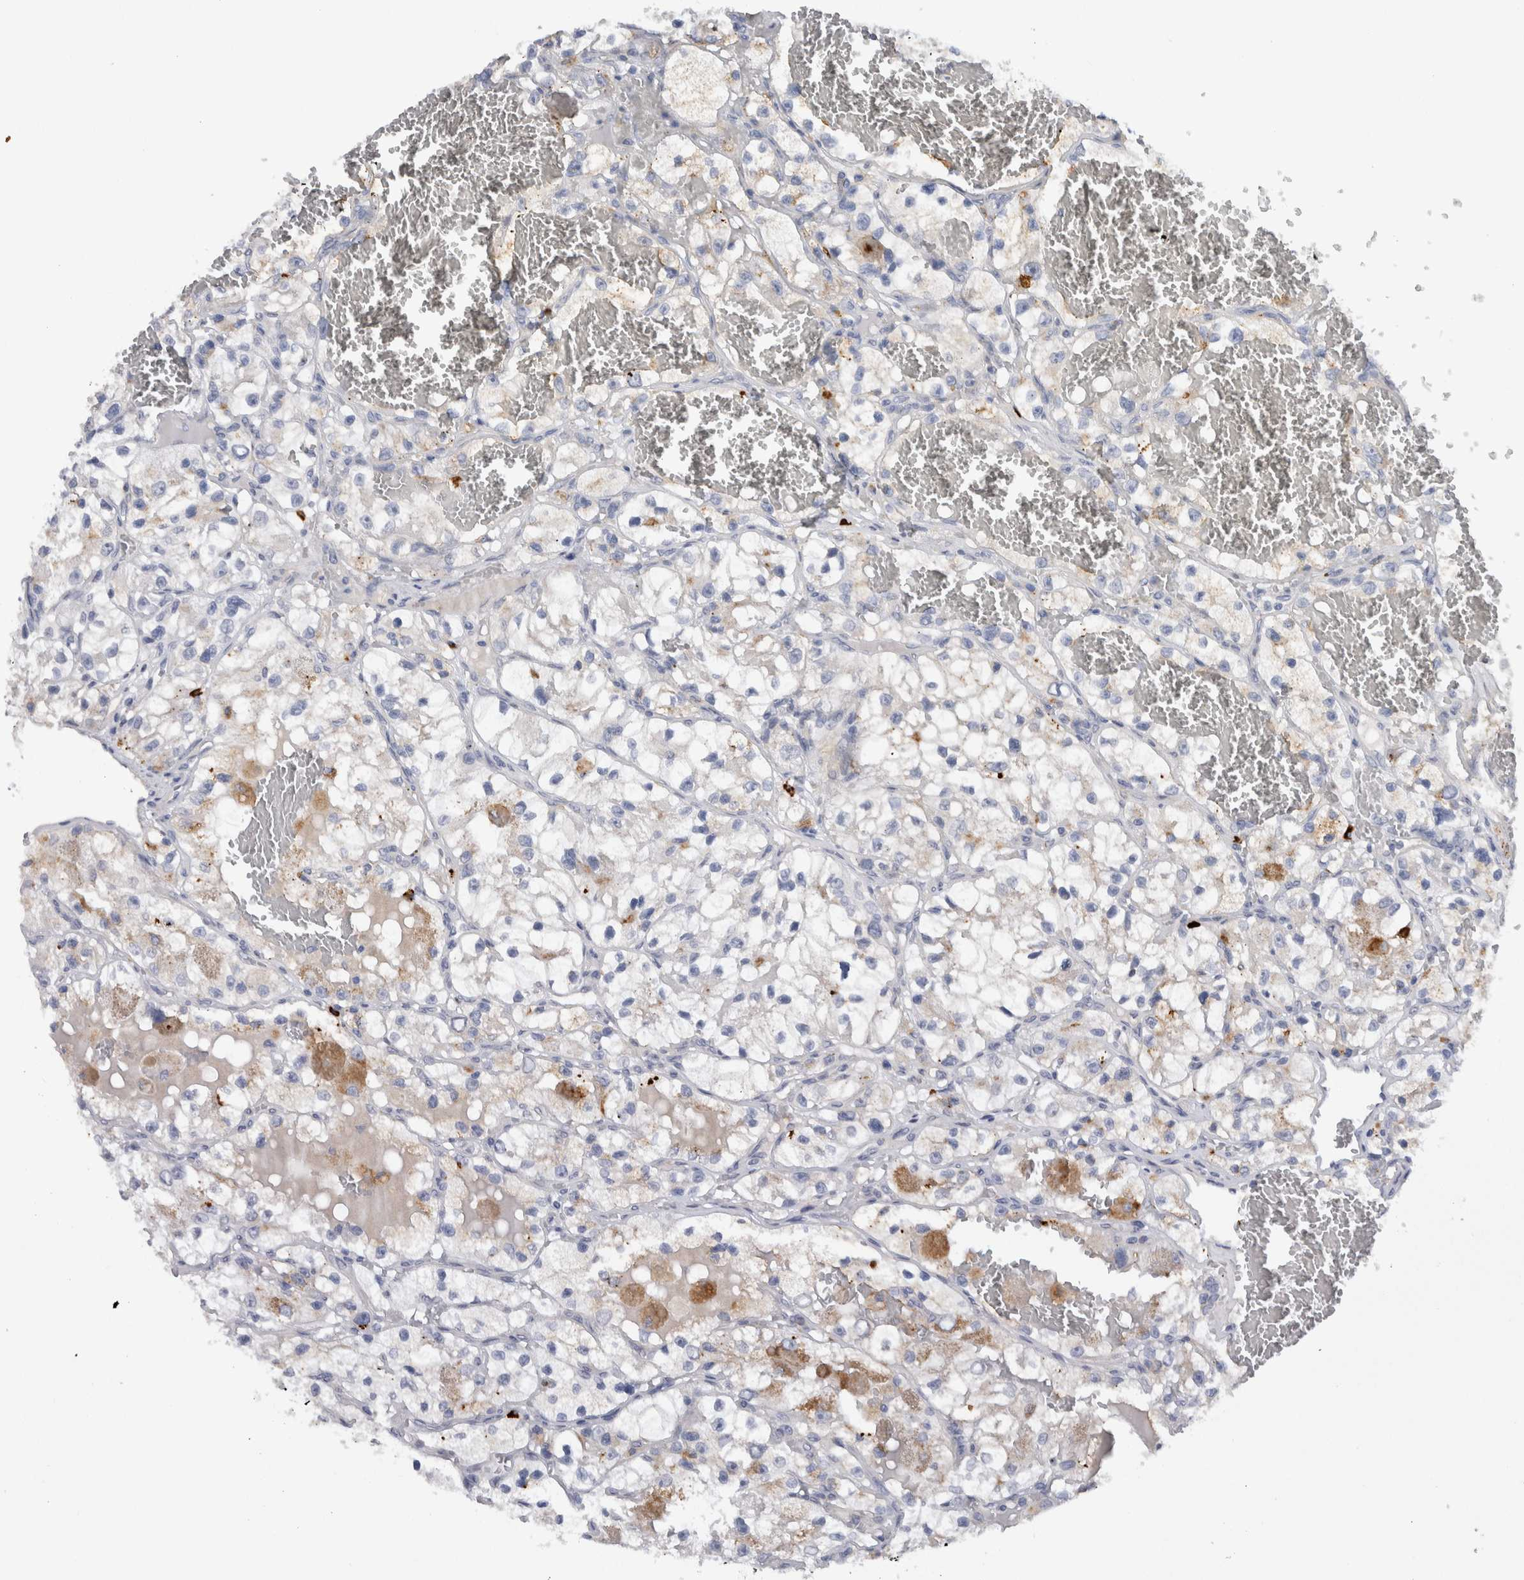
{"staining": {"intensity": "negative", "quantity": "none", "location": "none"}, "tissue": "renal cancer", "cell_type": "Tumor cells", "image_type": "cancer", "snomed": [{"axis": "morphology", "description": "Adenocarcinoma, NOS"}, {"axis": "topography", "description": "Kidney"}], "caption": "Renal cancer (adenocarcinoma) was stained to show a protein in brown. There is no significant positivity in tumor cells.", "gene": "CD63", "patient": {"sex": "female", "age": 57}}